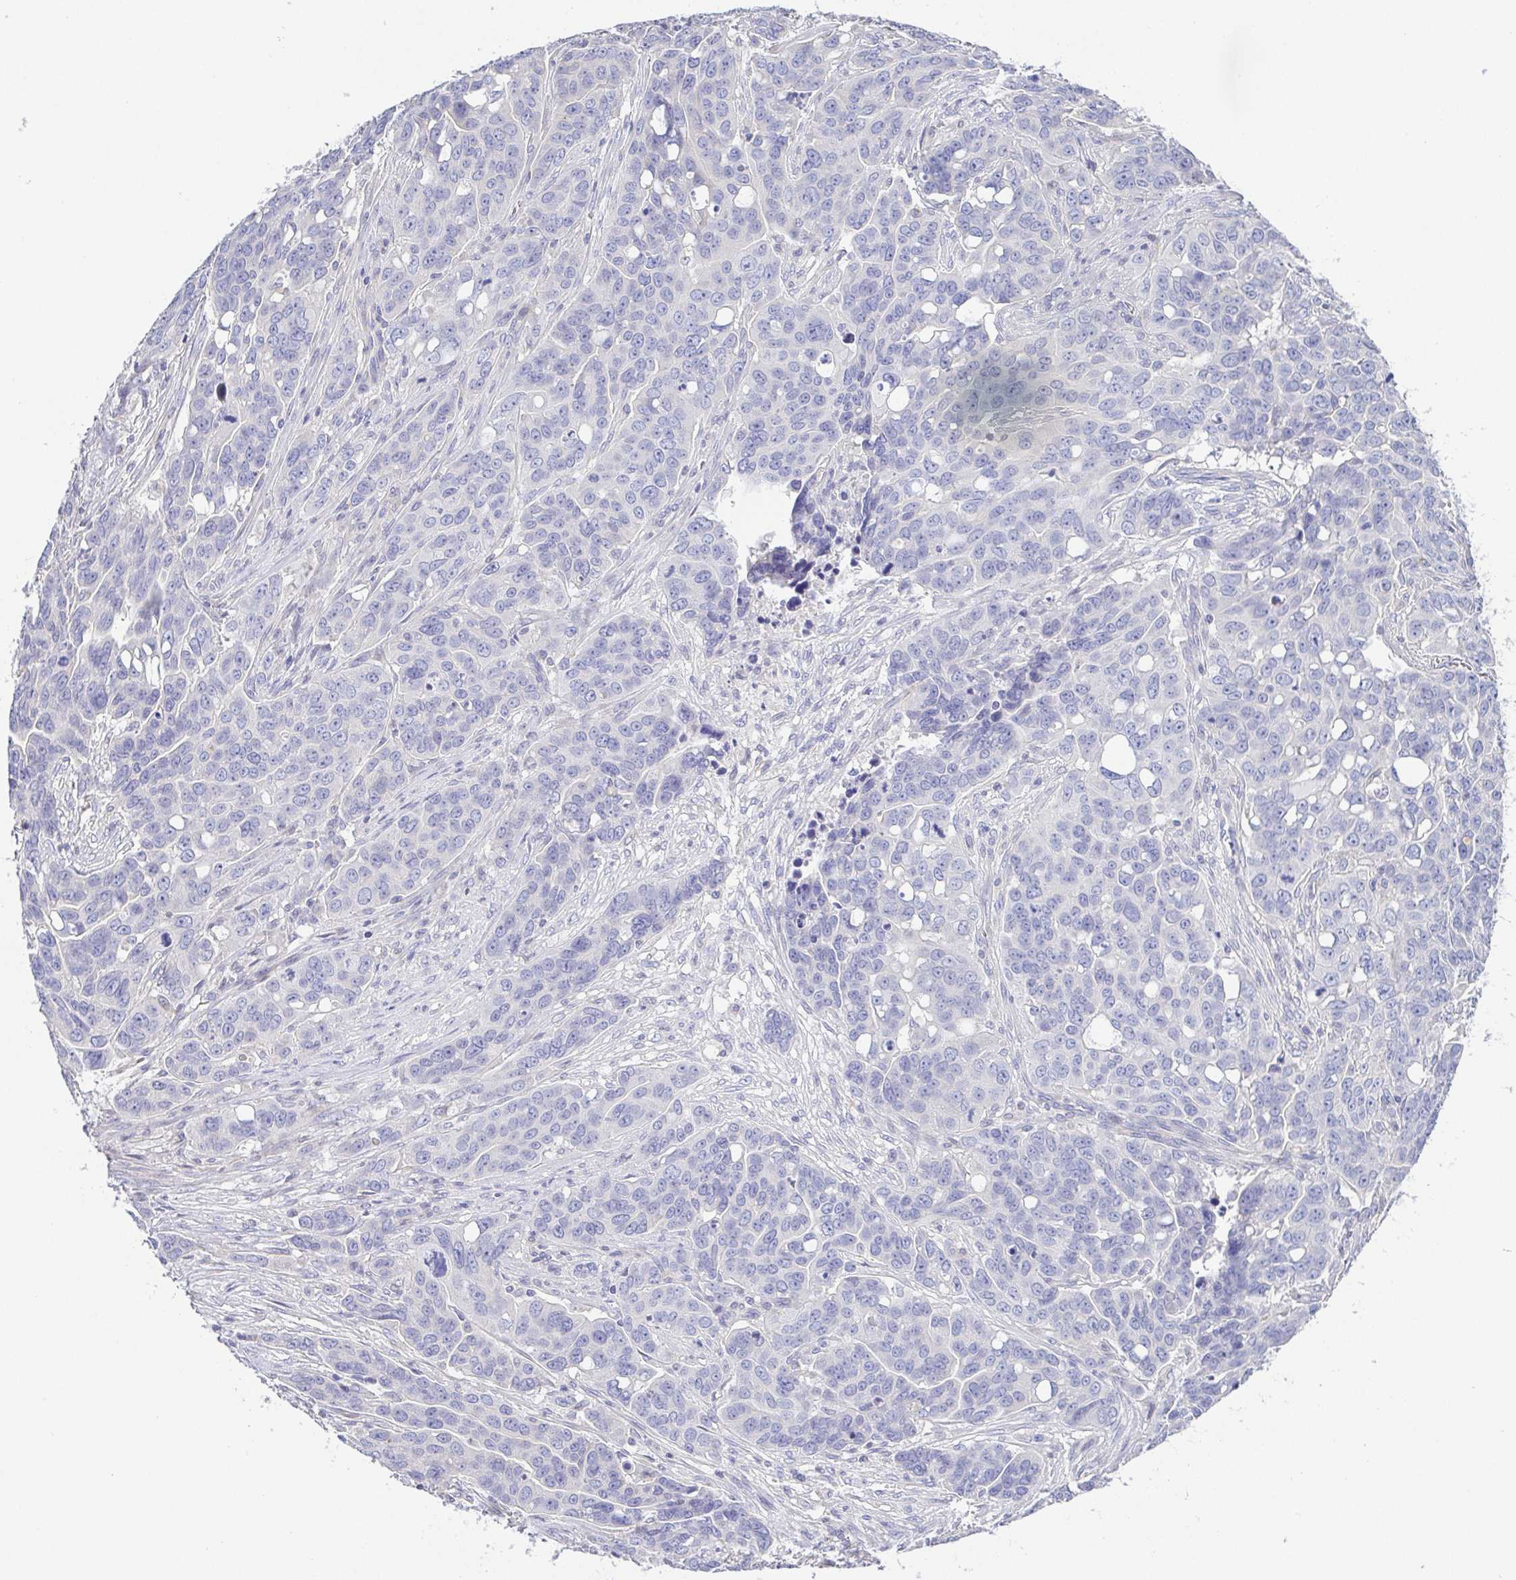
{"staining": {"intensity": "negative", "quantity": "none", "location": "none"}, "tissue": "ovarian cancer", "cell_type": "Tumor cells", "image_type": "cancer", "snomed": [{"axis": "morphology", "description": "Carcinoma, endometroid"}, {"axis": "topography", "description": "Ovary"}], "caption": "This is an immunohistochemistry (IHC) histopathology image of human ovarian cancer. There is no positivity in tumor cells.", "gene": "PKDREJ", "patient": {"sex": "female", "age": 78}}